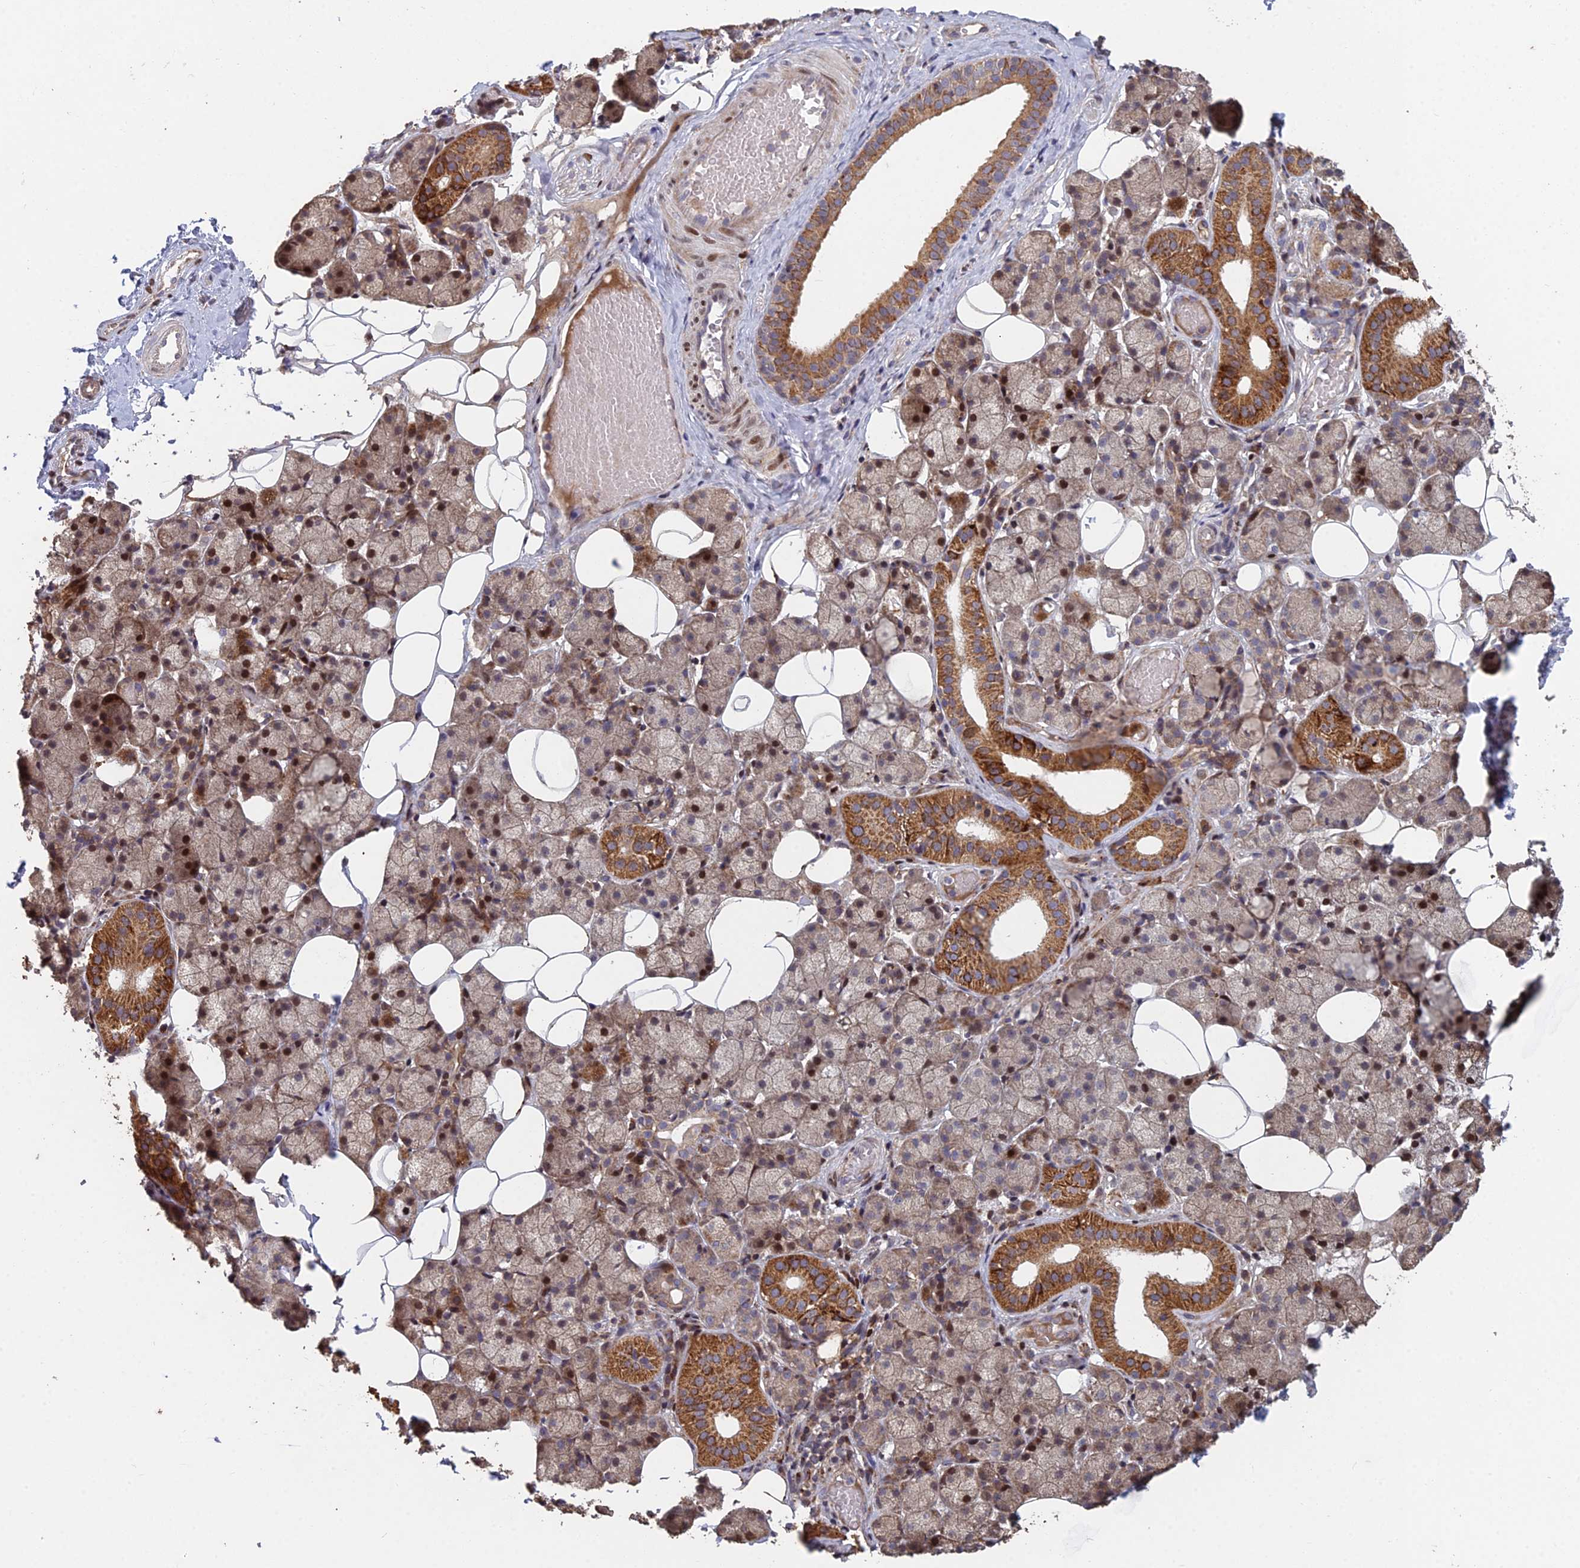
{"staining": {"intensity": "strong", "quantity": "25%-75%", "location": "cytoplasmic/membranous,nuclear"}, "tissue": "salivary gland", "cell_type": "Glandular cells", "image_type": "normal", "snomed": [{"axis": "morphology", "description": "Normal tissue, NOS"}, {"axis": "topography", "description": "Salivary gland"}], "caption": "Protein staining reveals strong cytoplasmic/membranous,nuclear staining in approximately 25%-75% of glandular cells in normal salivary gland.", "gene": "FOXS1", "patient": {"sex": "female", "age": 33}}